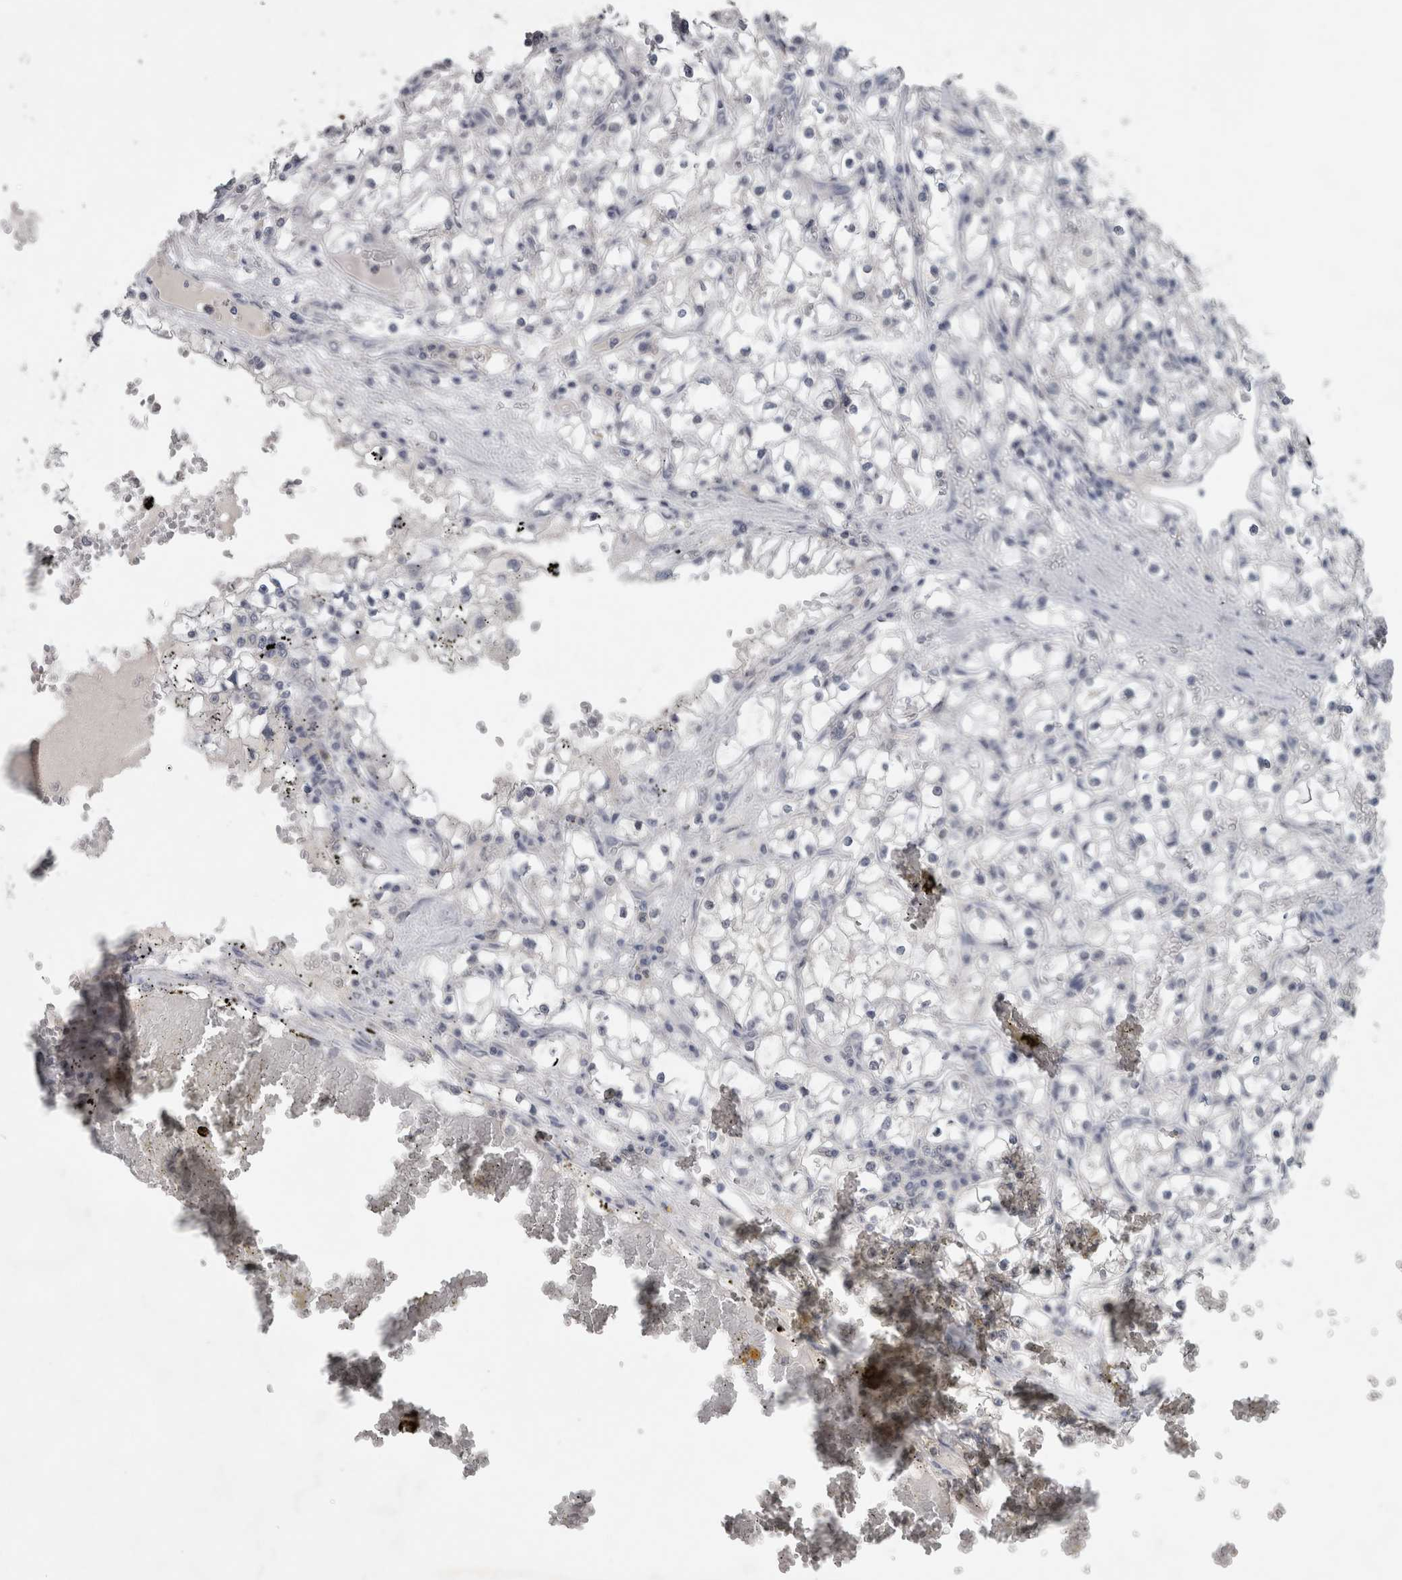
{"staining": {"intensity": "negative", "quantity": "none", "location": "none"}, "tissue": "renal cancer", "cell_type": "Tumor cells", "image_type": "cancer", "snomed": [{"axis": "morphology", "description": "Adenocarcinoma, NOS"}, {"axis": "topography", "description": "Kidney"}], "caption": "DAB immunohistochemical staining of human renal cancer (adenocarcinoma) displays no significant expression in tumor cells.", "gene": "NAPRT", "patient": {"sex": "male", "age": 56}}